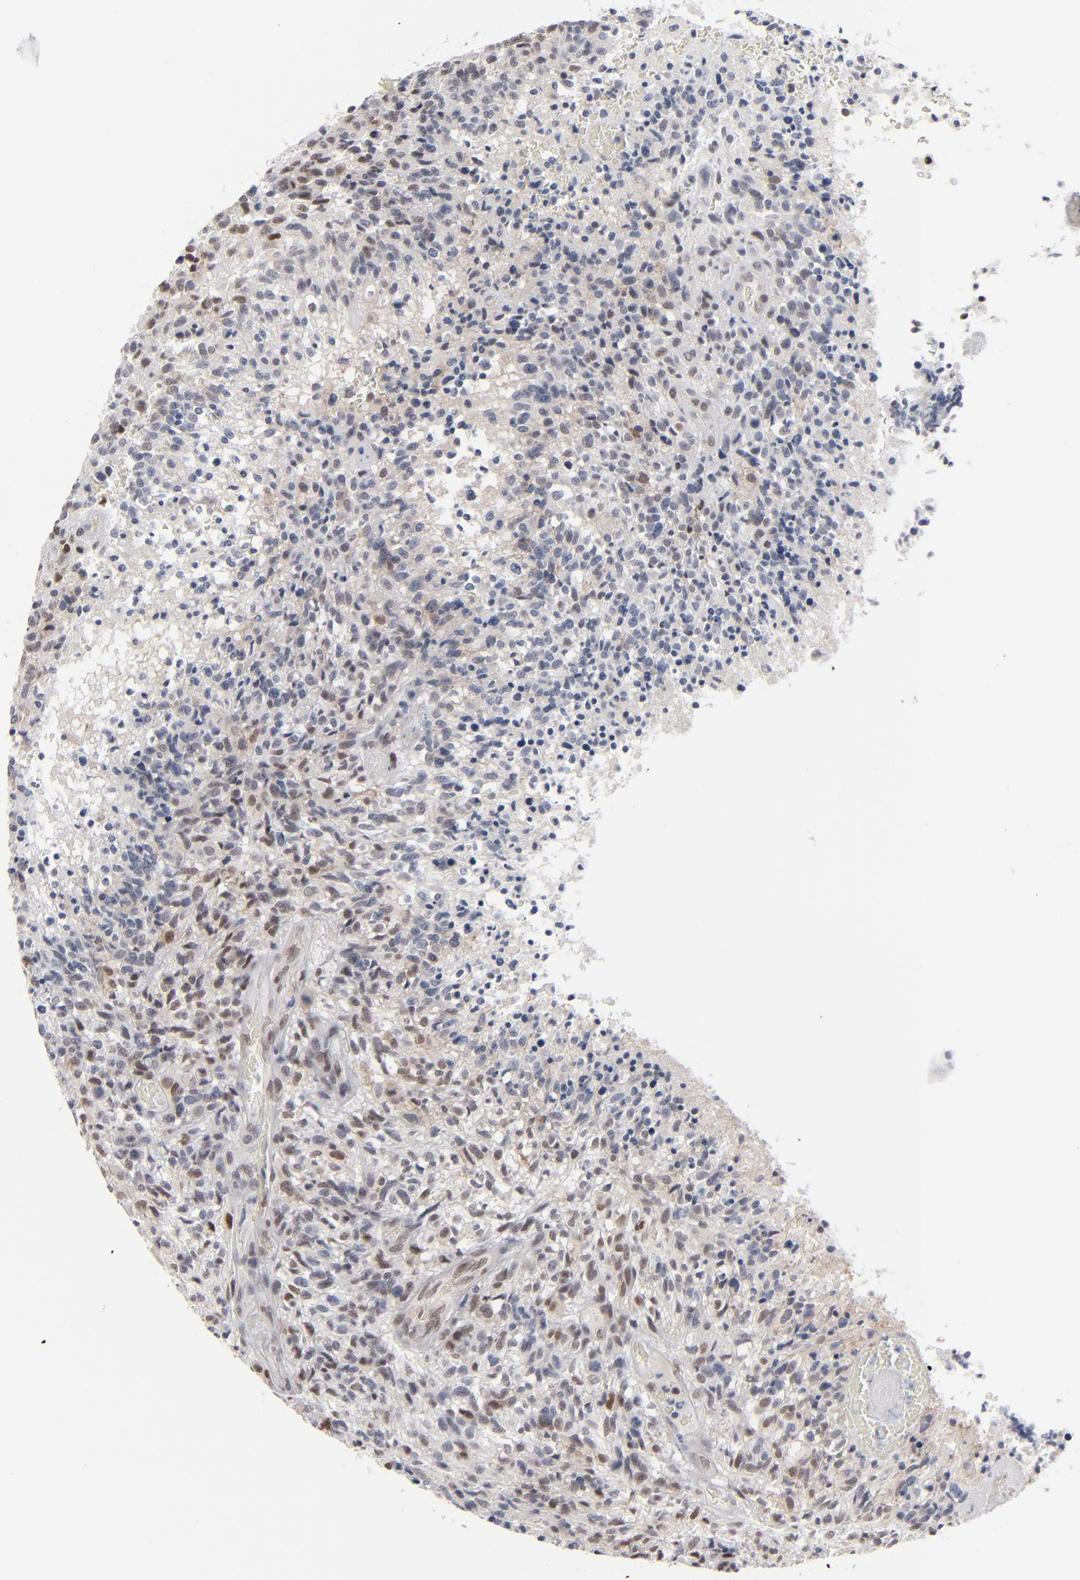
{"staining": {"intensity": "weak", "quantity": "<25%", "location": "nuclear"}, "tissue": "glioma", "cell_type": "Tumor cells", "image_type": "cancer", "snomed": [{"axis": "morphology", "description": "Glioma, malignant, High grade"}, {"axis": "topography", "description": "Brain"}], "caption": "Protein analysis of glioma shows no significant positivity in tumor cells.", "gene": "IRF9", "patient": {"sex": "male", "age": 36}}